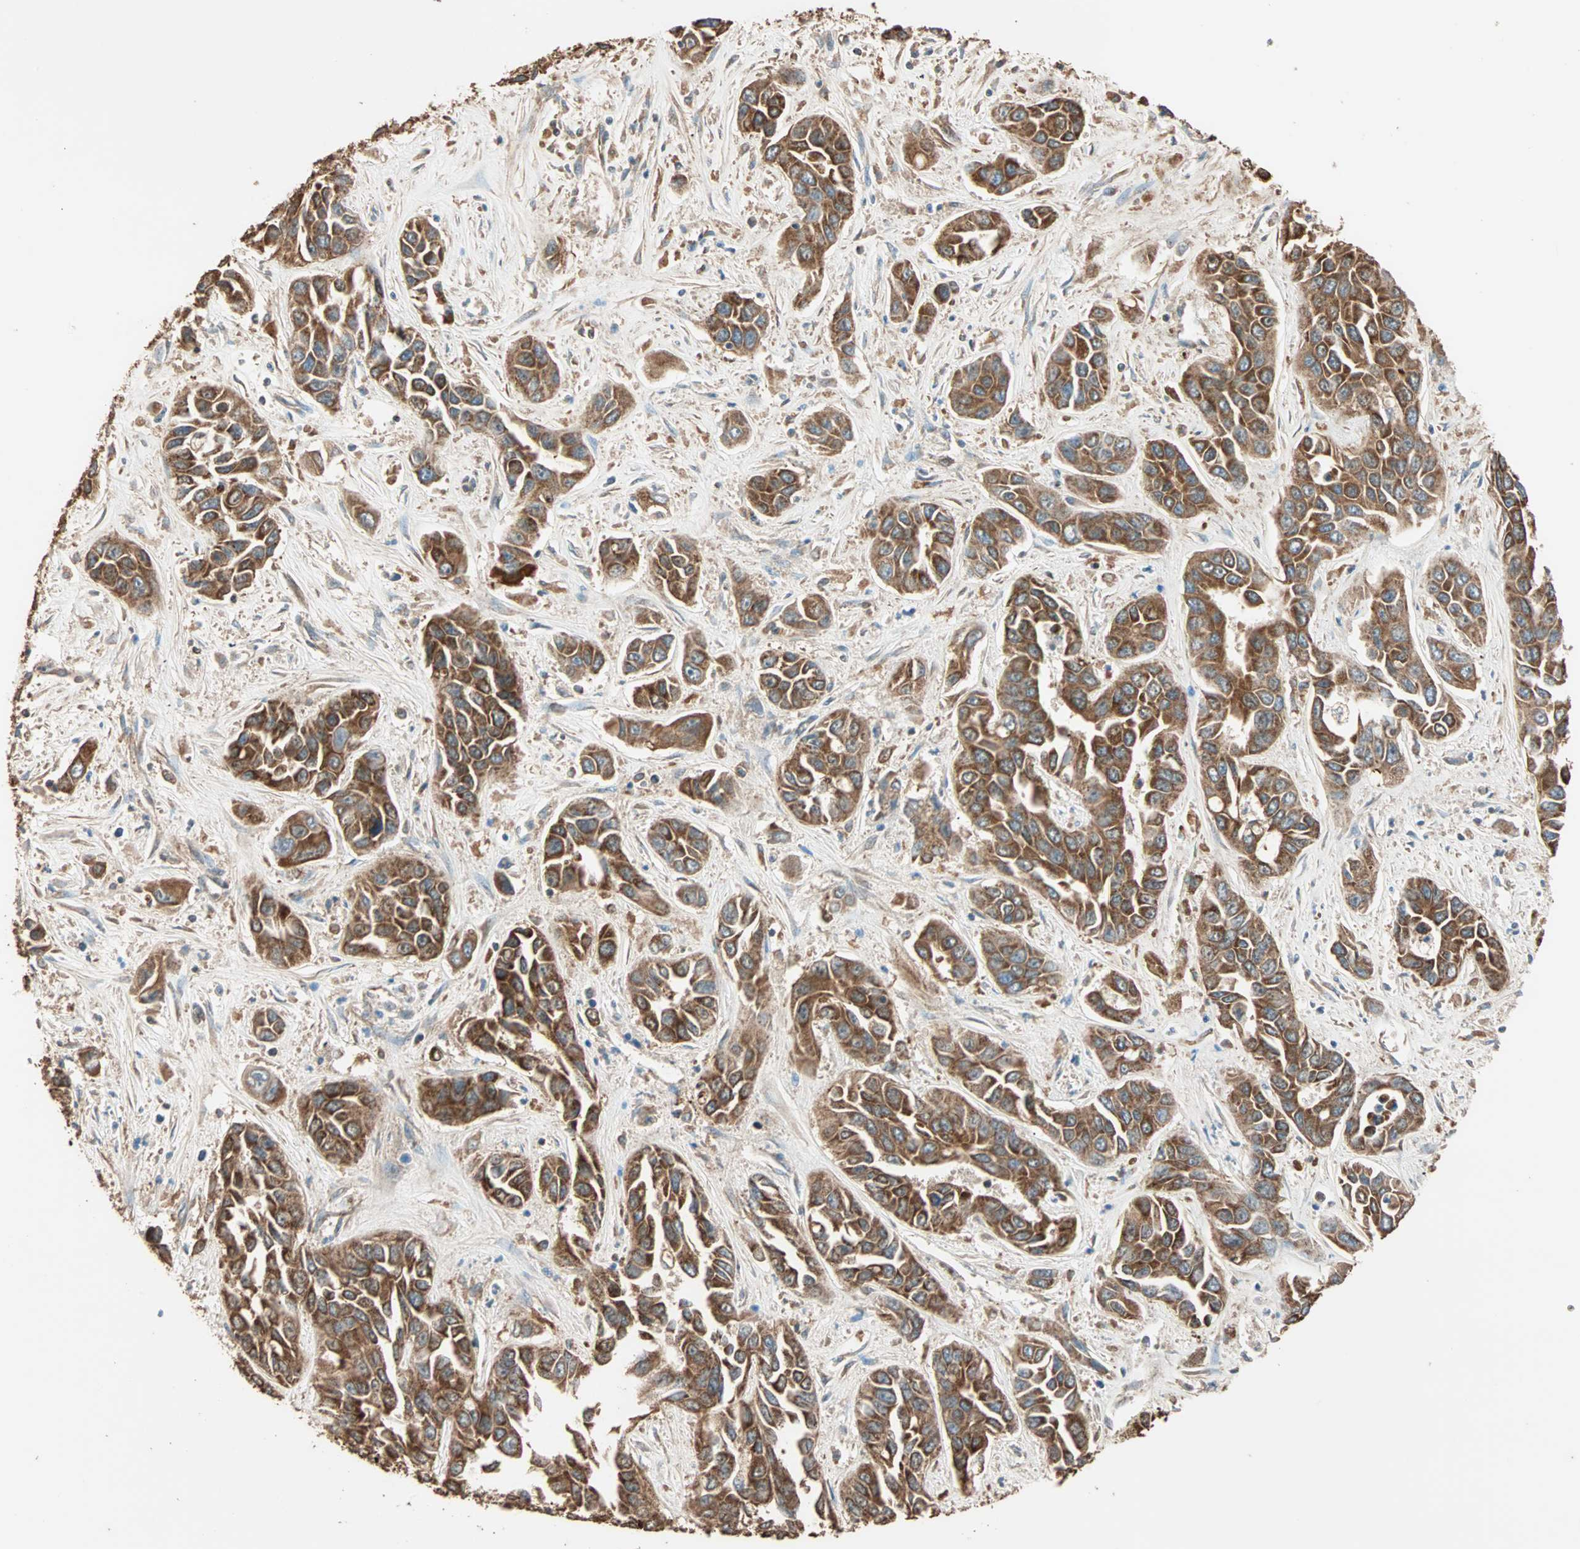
{"staining": {"intensity": "strong", "quantity": ">75%", "location": "cytoplasmic/membranous"}, "tissue": "liver cancer", "cell_type": "Tumor cells", "image_type": "cancer", "snomed": [{"axis": "morphology", "description": "Cholangiocarcinoma"}, {"axis": "topography", "description": "Liver"}], "caption": "Immunohistochemical staining of liver cancer demonstrates high levels of strong cytoplasmic/membranous protein staining in about >75% of tumor cells.", "gene": "EIF4G2", "patient": {"sex": "female", "age": 52}}